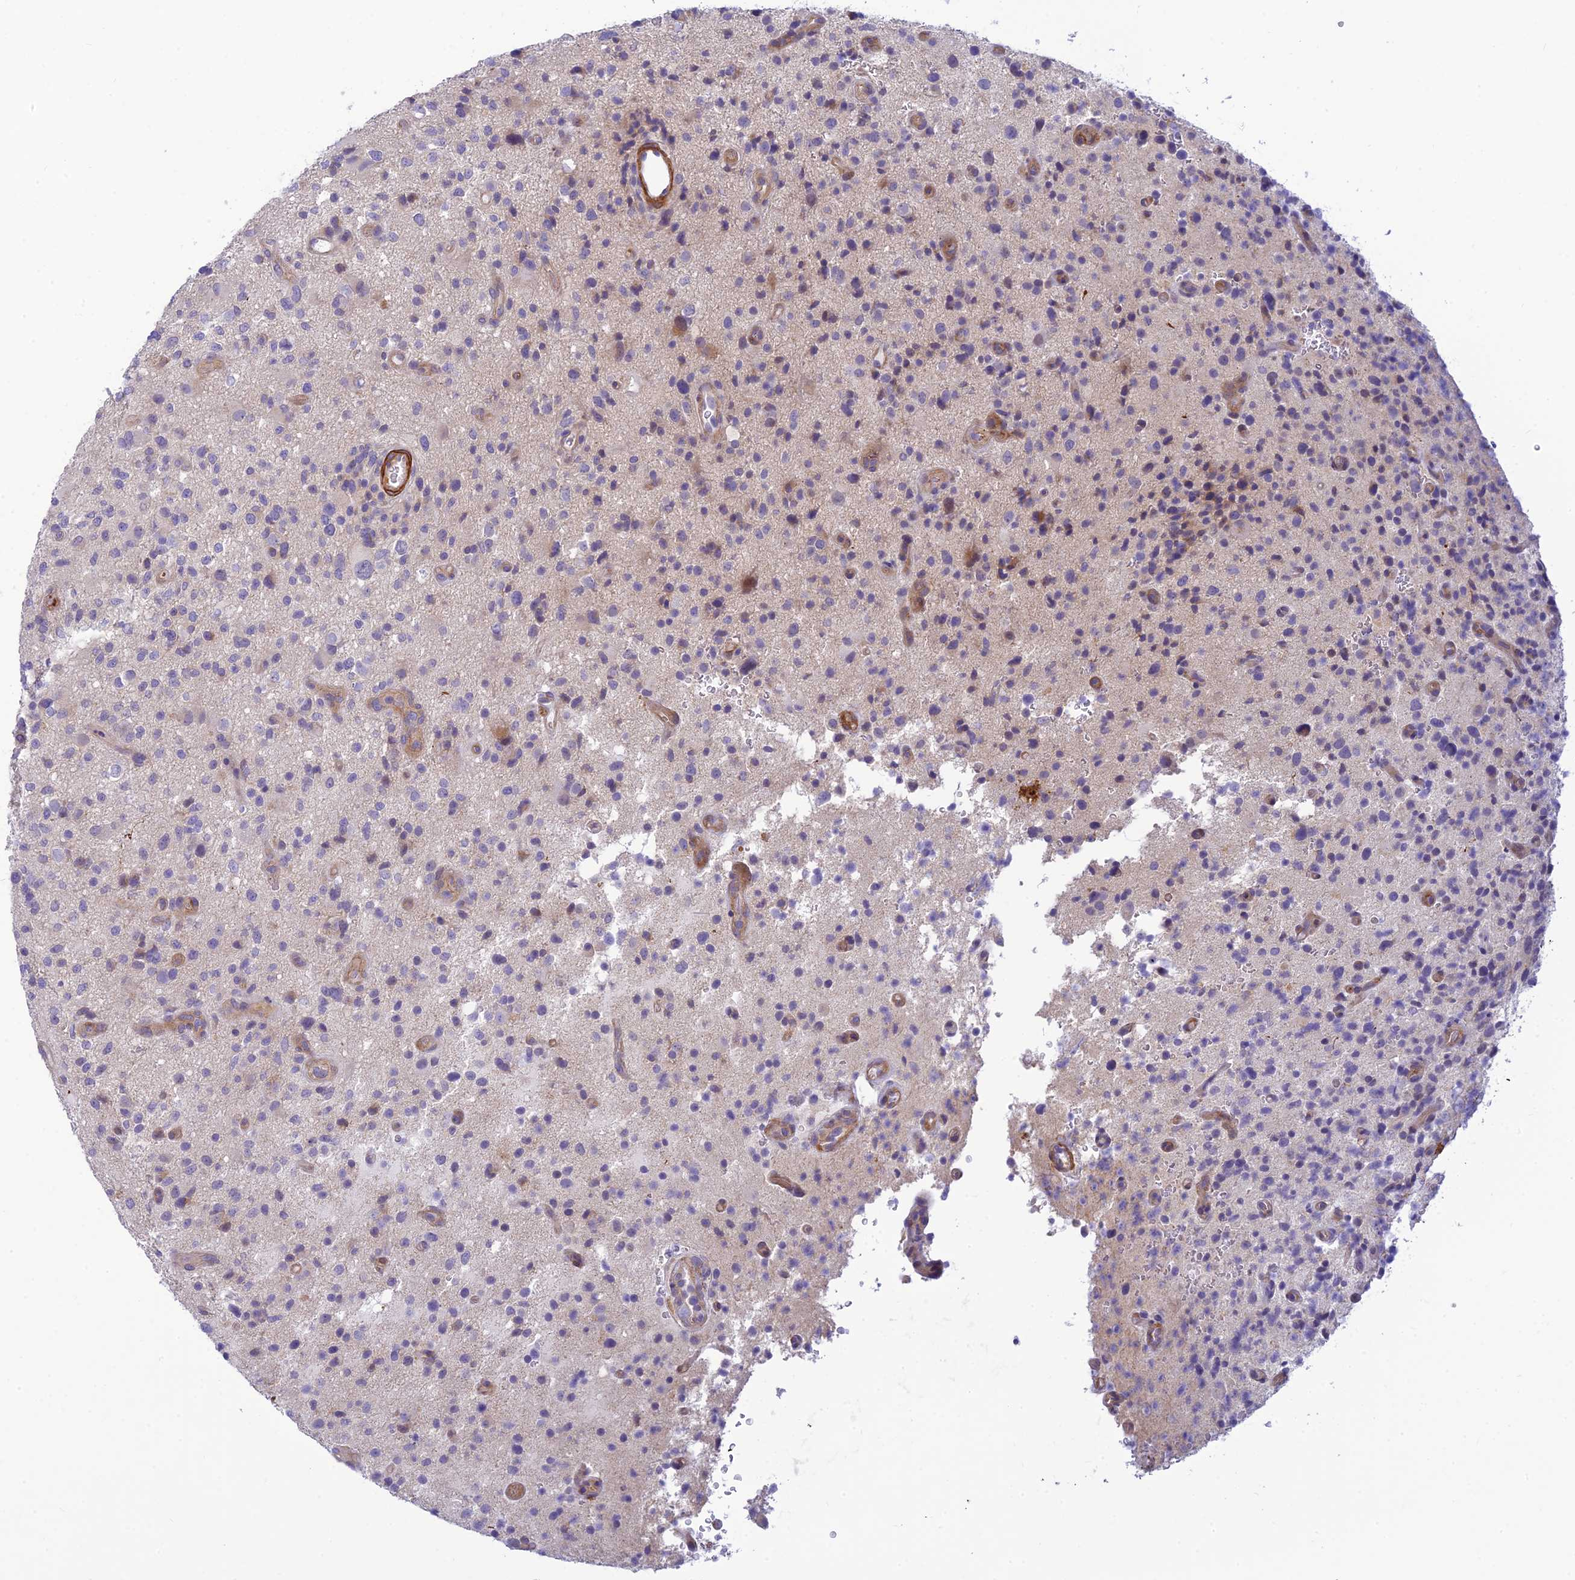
{"staining": {"intensity": "negative", "quantity": "none", "location": "none"}, "tissue": "glioma", "cell_type": "Tumor cells", "image_type": "cancer", "snomed": [{"axis": "morphology", "description": "Glioma, malignant, High grade"}, {"axis": "topography", "description": "Brain"}], "caption": "Glioma stained for a protein using immunohistochemistry (IHC) exhibits no expression tumor cells.", "gene": "FBXW4", "patient": {"sex": "male", "age": 47}}